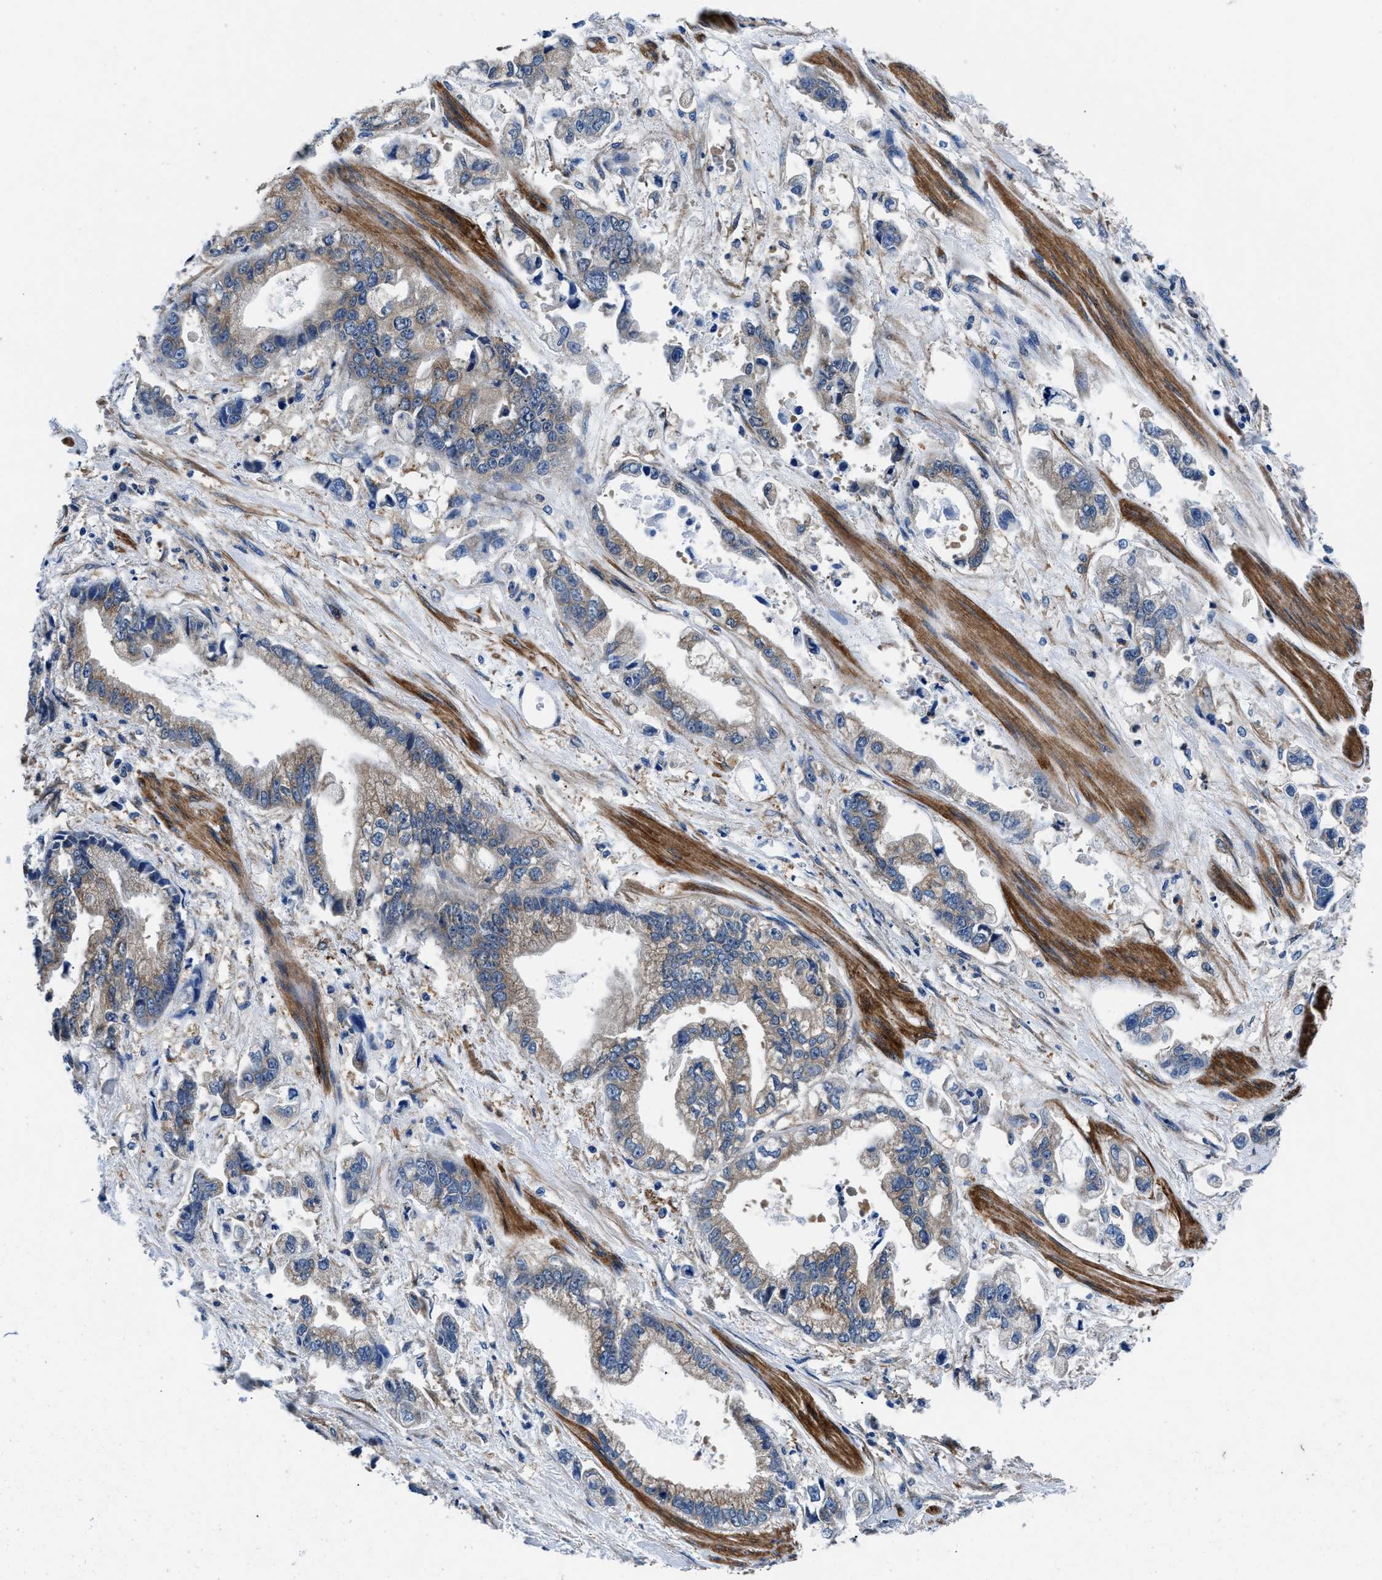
{"staining": {"intensity": "moderate", "quantity": "25%-75%", "location": "cytoplasmic/membranous"}, "tissue": "stomach cancer", "cell_type": "Tumor cells", "image_type": "cancer", "snomed": [{"axis": "morphology", "description": "Normal tissue, NOS"}, {"axis": "morphology", "description": "Adenocarcinoma, NOS"}, {"axis": "topography", "description": "Stomach"}], "caption": "Protein expression analysis of stomach cancer exhibits moderate cytoplasmic/membranous expression in approximately 25%-75% of tumor cells. (DAB = brown stain, brightfield microscopy at high magnification).", "gene": "NEU1", "patient": {"sex": "male", "age": 62}}